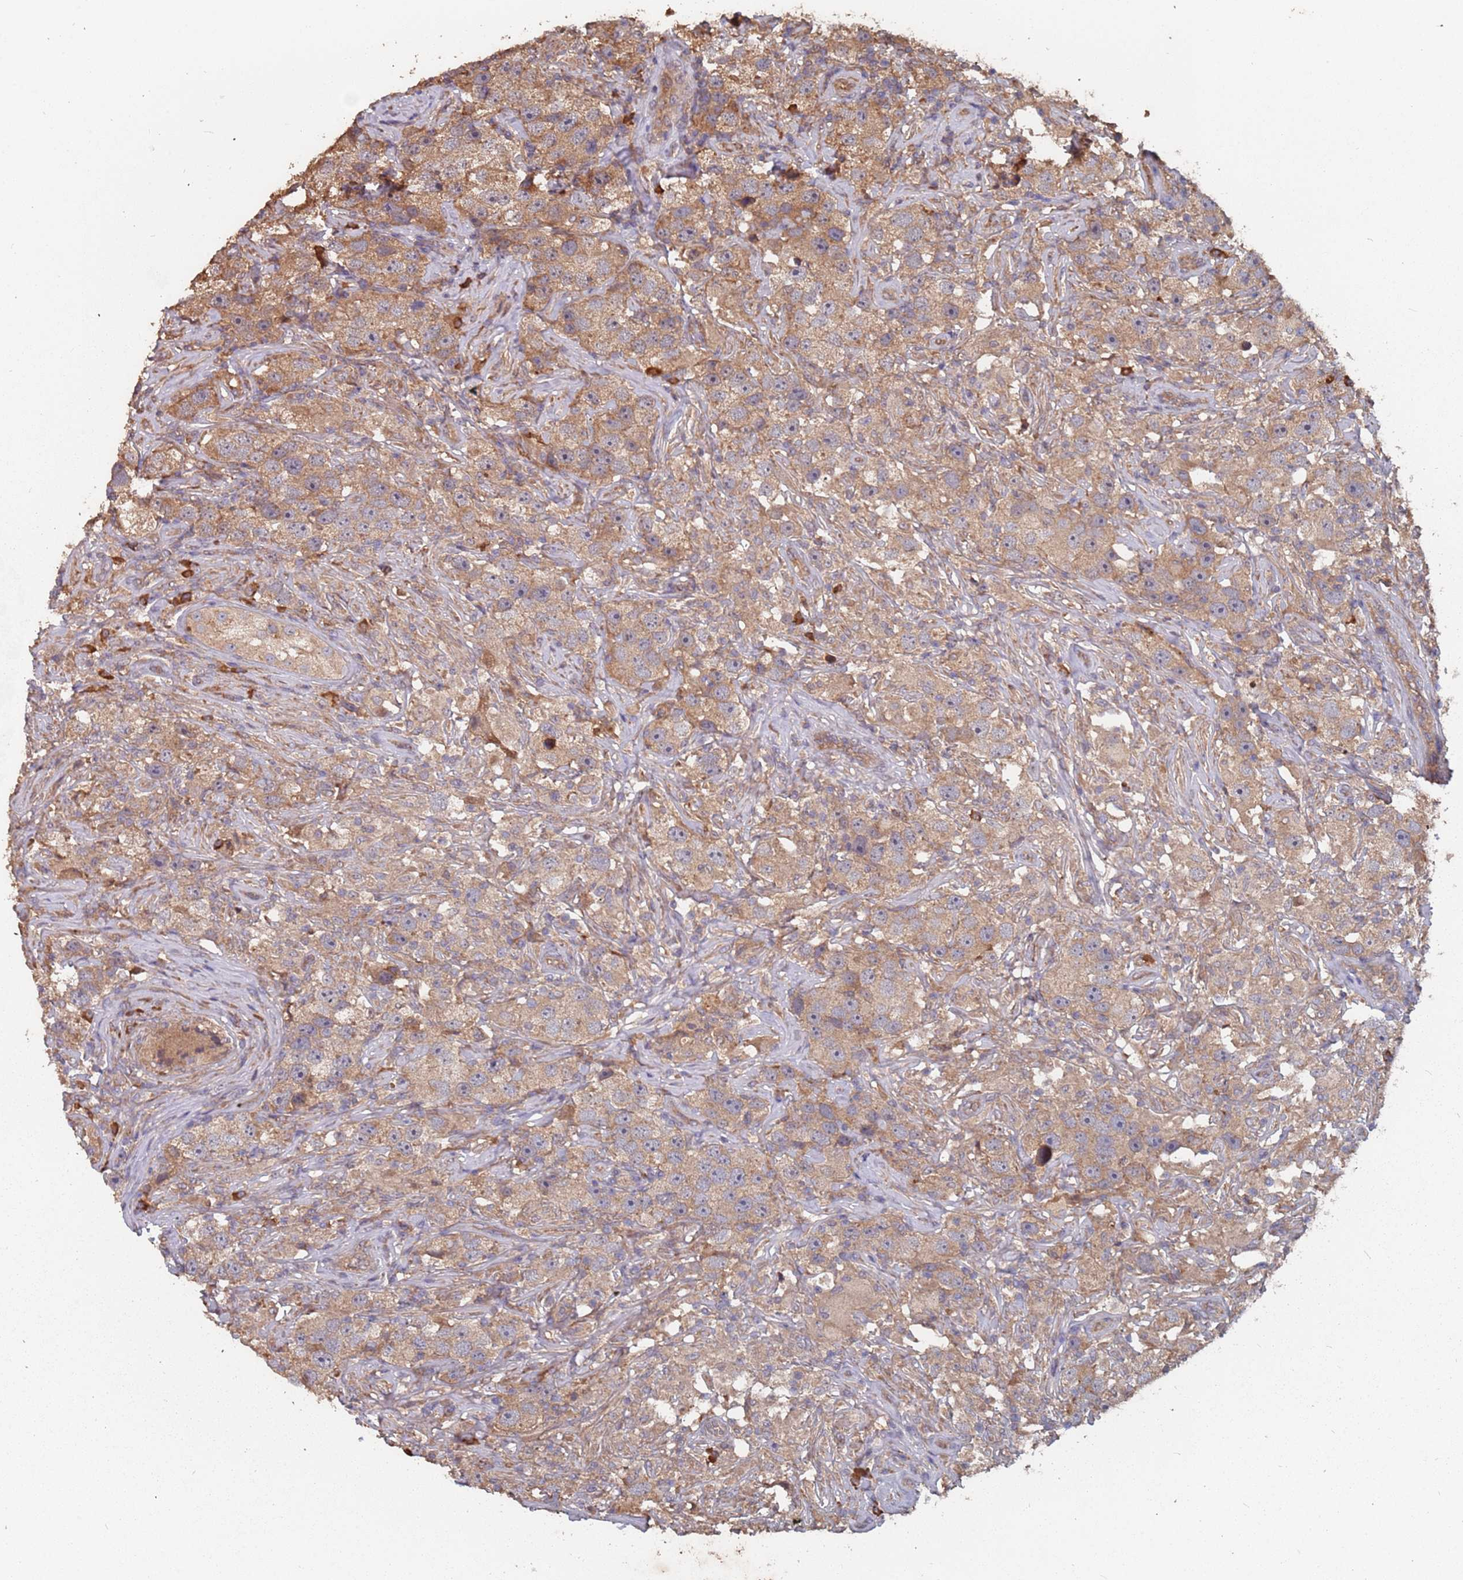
{"staining": {"intensity": "moderate", "quantity": ">75%", "location": "cytoplasmic/membranous"}, "tissue": "testis cancer", "cell_type": "Tumor cells", "image_type": "cancer", "snomed": [{"axis": "morphology", "description": "Seminoma, NOS"}, {"axis": "topography", "description": "Testis"}], "caption": "Protein staining demonstrates moderate cytoplasmic/membranous expression in approximately >75% of tumor cells in testis cancer (seminoma). (DAB (3,3'-diaminobenzidine) IHC with brightfield microscopy, high magnification).", "gene": "ATG5", "patient": {"sex": "male", "age": 49}}